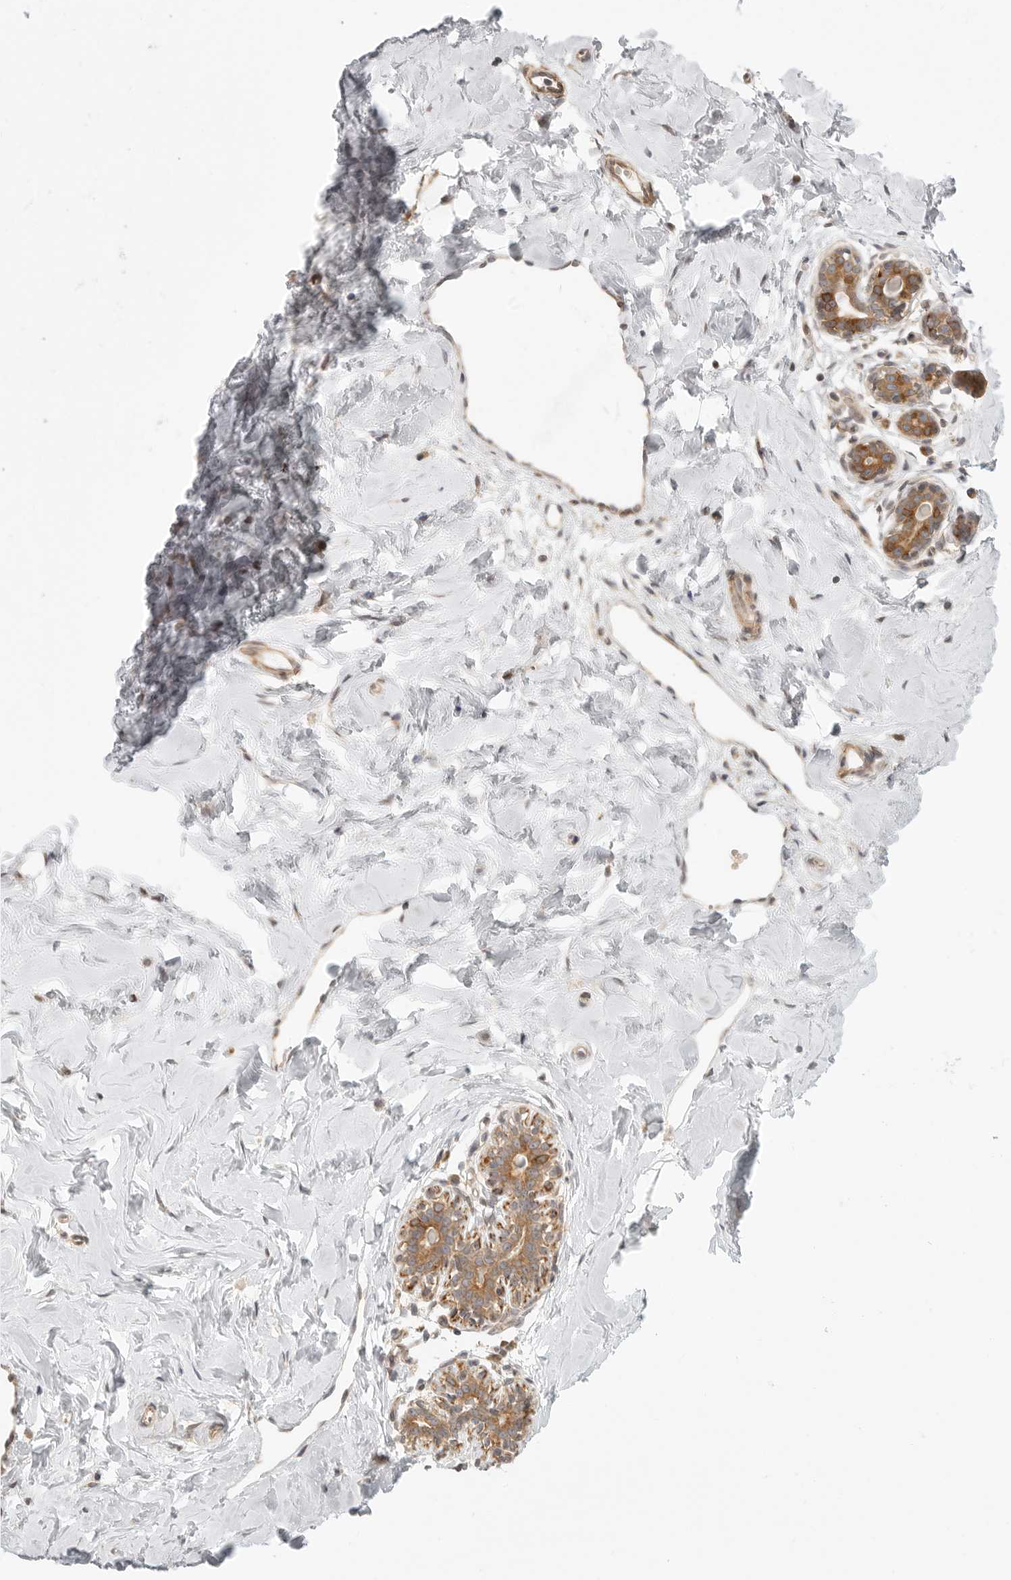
{"staining": {"intensity": "negative", "quantity": "none", "location": "none"}, "tissue": "breast", "cell_type": "Adipocytes", "image_type": "normal", "snomed": [{"axis": "morphology", "description": "Normal tissue, NOS"}, {"axis": "morphology", "description": "Adenoma, NOS"}, {"axis": "topography", "description": "Breast"}], "caption": "Adipocytes show no significant protein expression in normal breast.", "gene": "CERS2", "patient": {"sex": "female", "age": 23}}